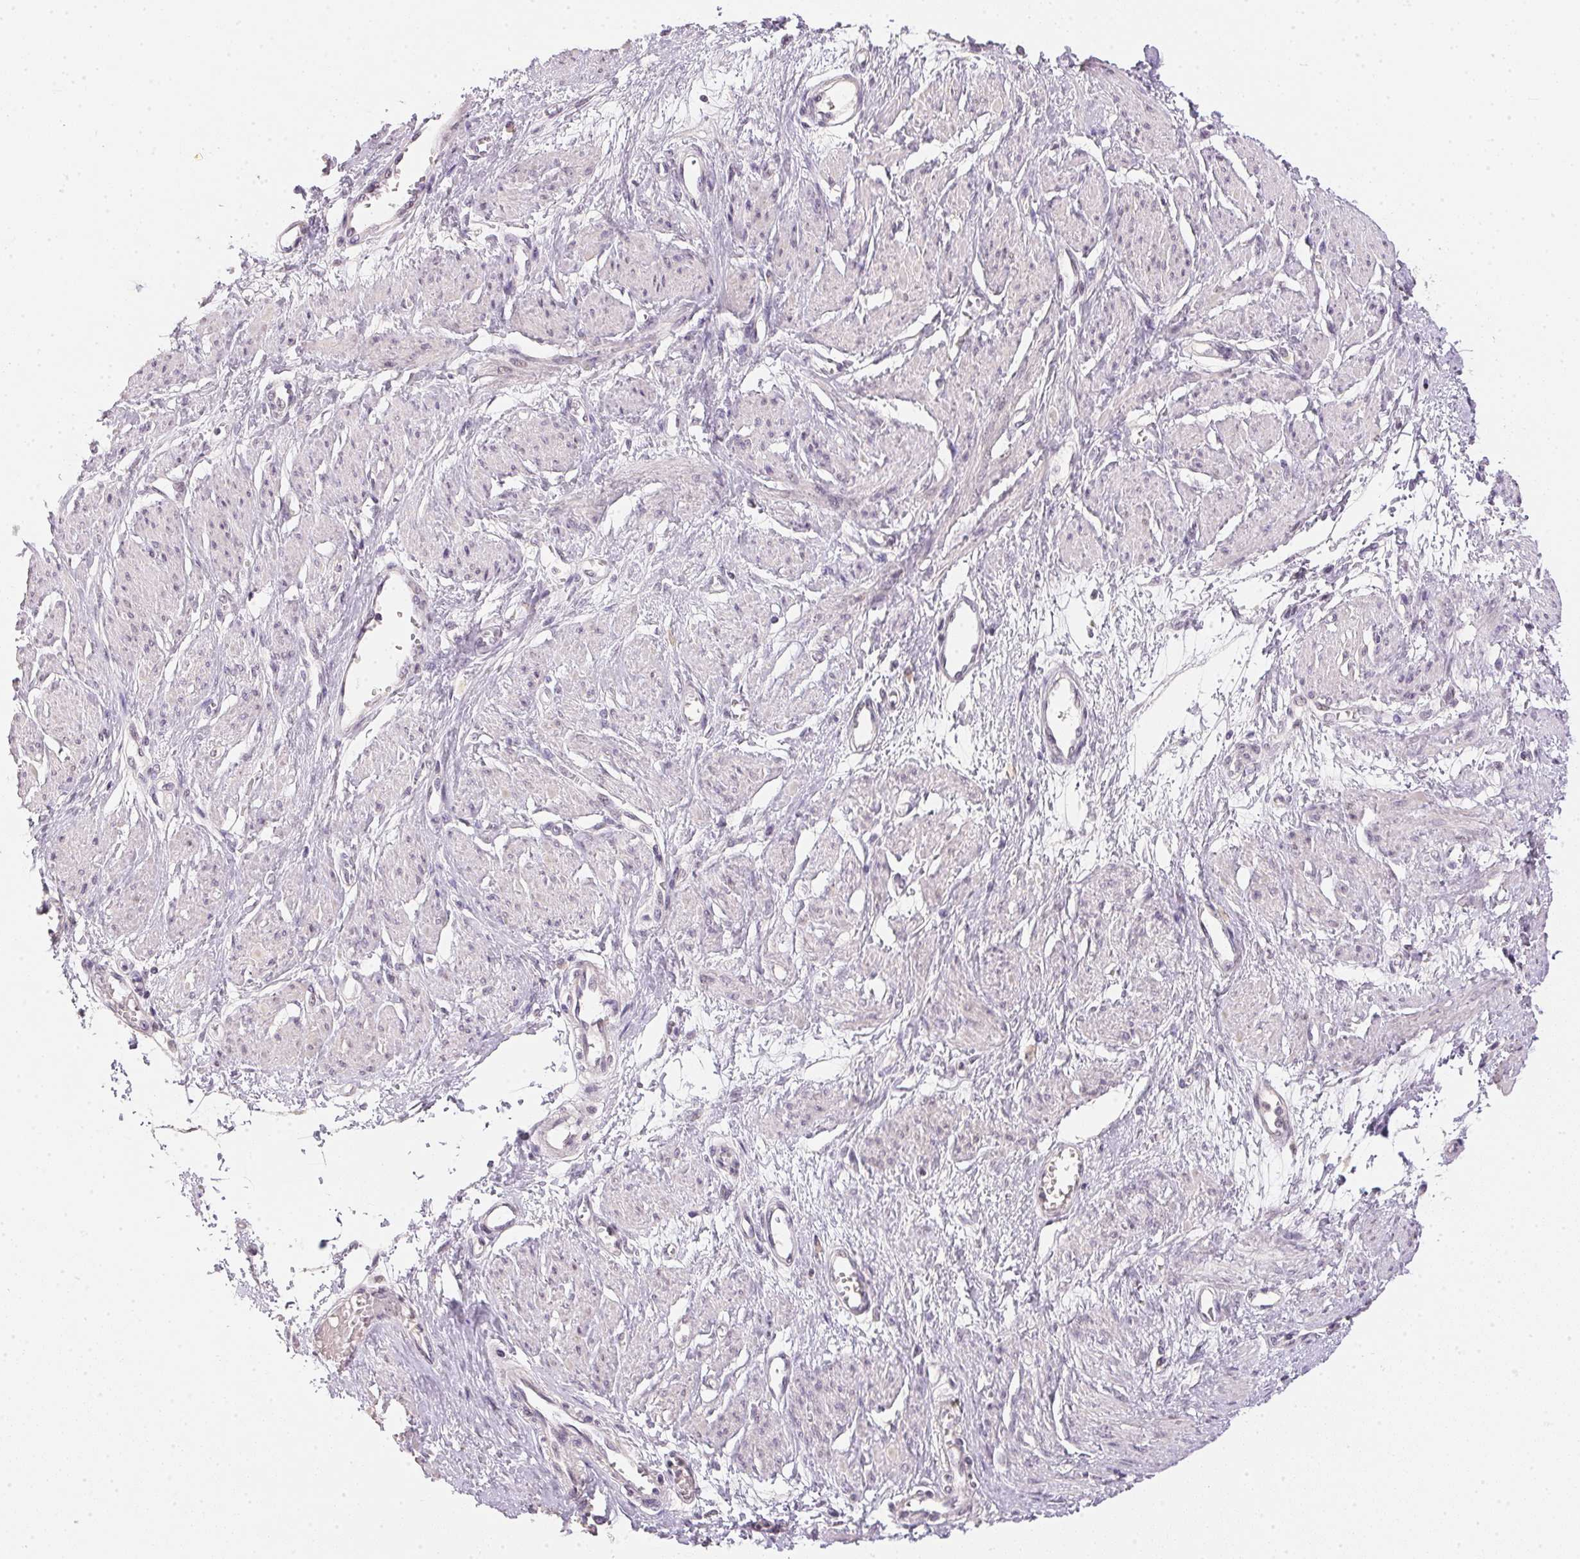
{"staining": {"intensity": "negative", "quantity": "none", "location": "none"}, "tissue": "smooth muscle", "cell_type": "Smooth muscle cells", "image_type": "normal", "snomed": [{"axis": "morphology", "description": "Normal tissue, NOS"}, {"axis": "topography", "description": "Smooth muscle"}, {"axis": "topography", "description": "Uterus"}], "caption": "This photomicrograph is of normal smooth muscle stained with IHC to label a protein in brown with the nuclei are counter-stained blue. There is no staining in smooth muscle cells.", "gene": "POLR3G", "patient": {"sex": "female", "age": 39}}